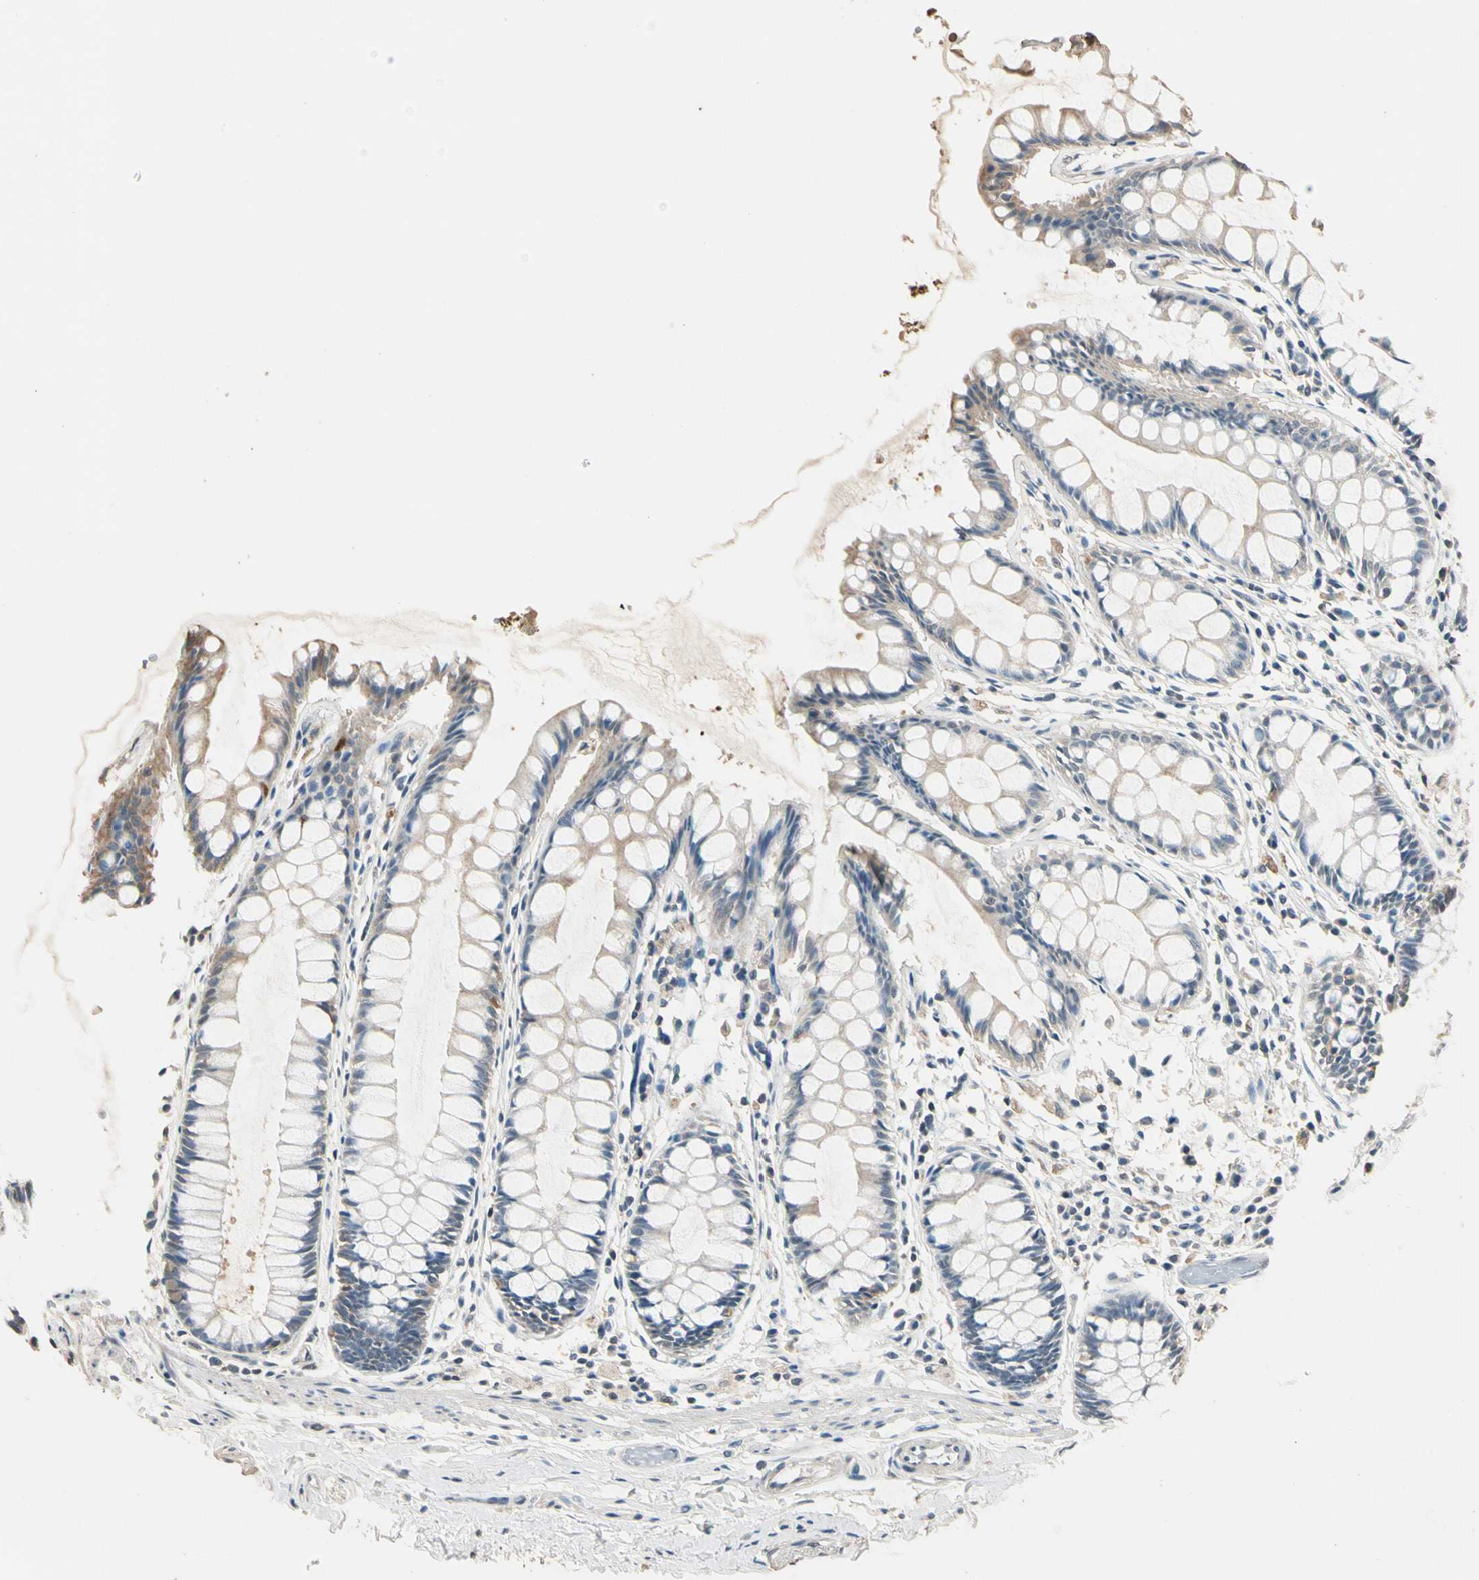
{"staining": {"intensity": "weak", "quantity": "<25%", "location": "cytoplasmic/membranous"}, "tissue": "rectum", "cell_type": "Glandular cells", "image_type": "normal", "snomed": [{"axis": "morphology", "description": "Normal tissue, NOS"}, {"axis": "topography", "description": "Rectum"}], "caption": "Immunohistochemistry (IHC) of unremarkable human rectum reveals no expression in glandular cells.", "gene": "MAP3K7", "patient": {"sex": "male", "age": 86}}